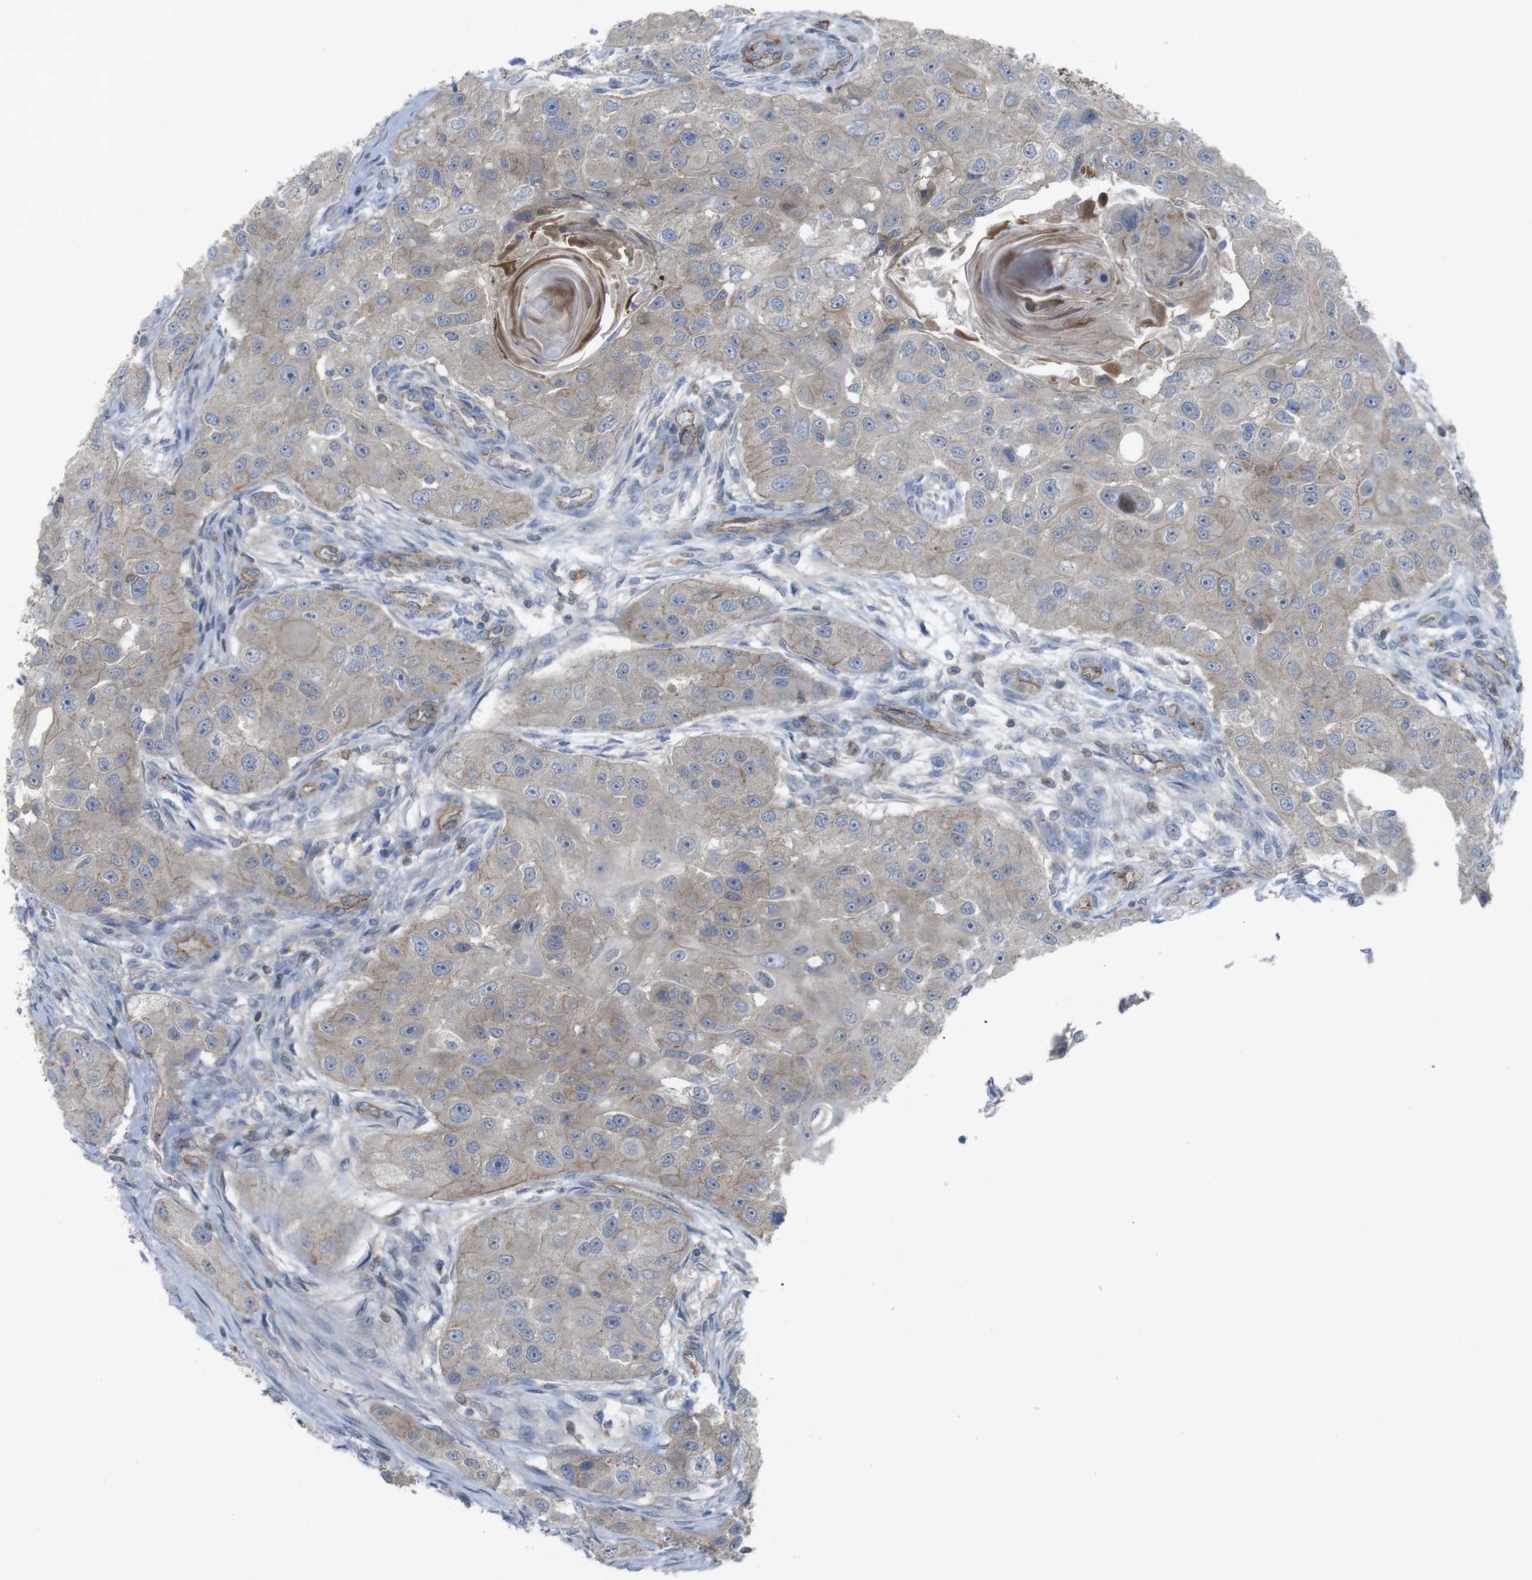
{"staining": {"intensity": "weak", "quantity": ">75%", "location": "cytoplasmic/membranous"}, "tissue": "head and neck cancer", "cell_type": "Tumor cells", "image_type": "cancer", "snomed": [{"axis": "morphology", "description": "Normal tissue, NOS"}, {"axis": "morphology", "description": "Squamous cell carcinoma, NOS"}, {"axis": "topography", "description": "Skeletal muscle"}, {"axis": "topography", "description": "Head-Neck"}], "caption": "Immunohistochemistry micrograph of head and neck squamous cell carcinoma stained for a protein (brown), which demonstrates low levels of weak cytoplasmic/membranous expression in approximately >75% of tumor cells.", "gene": "PREX2", "patient": {"sex": "male", "age": 51}}